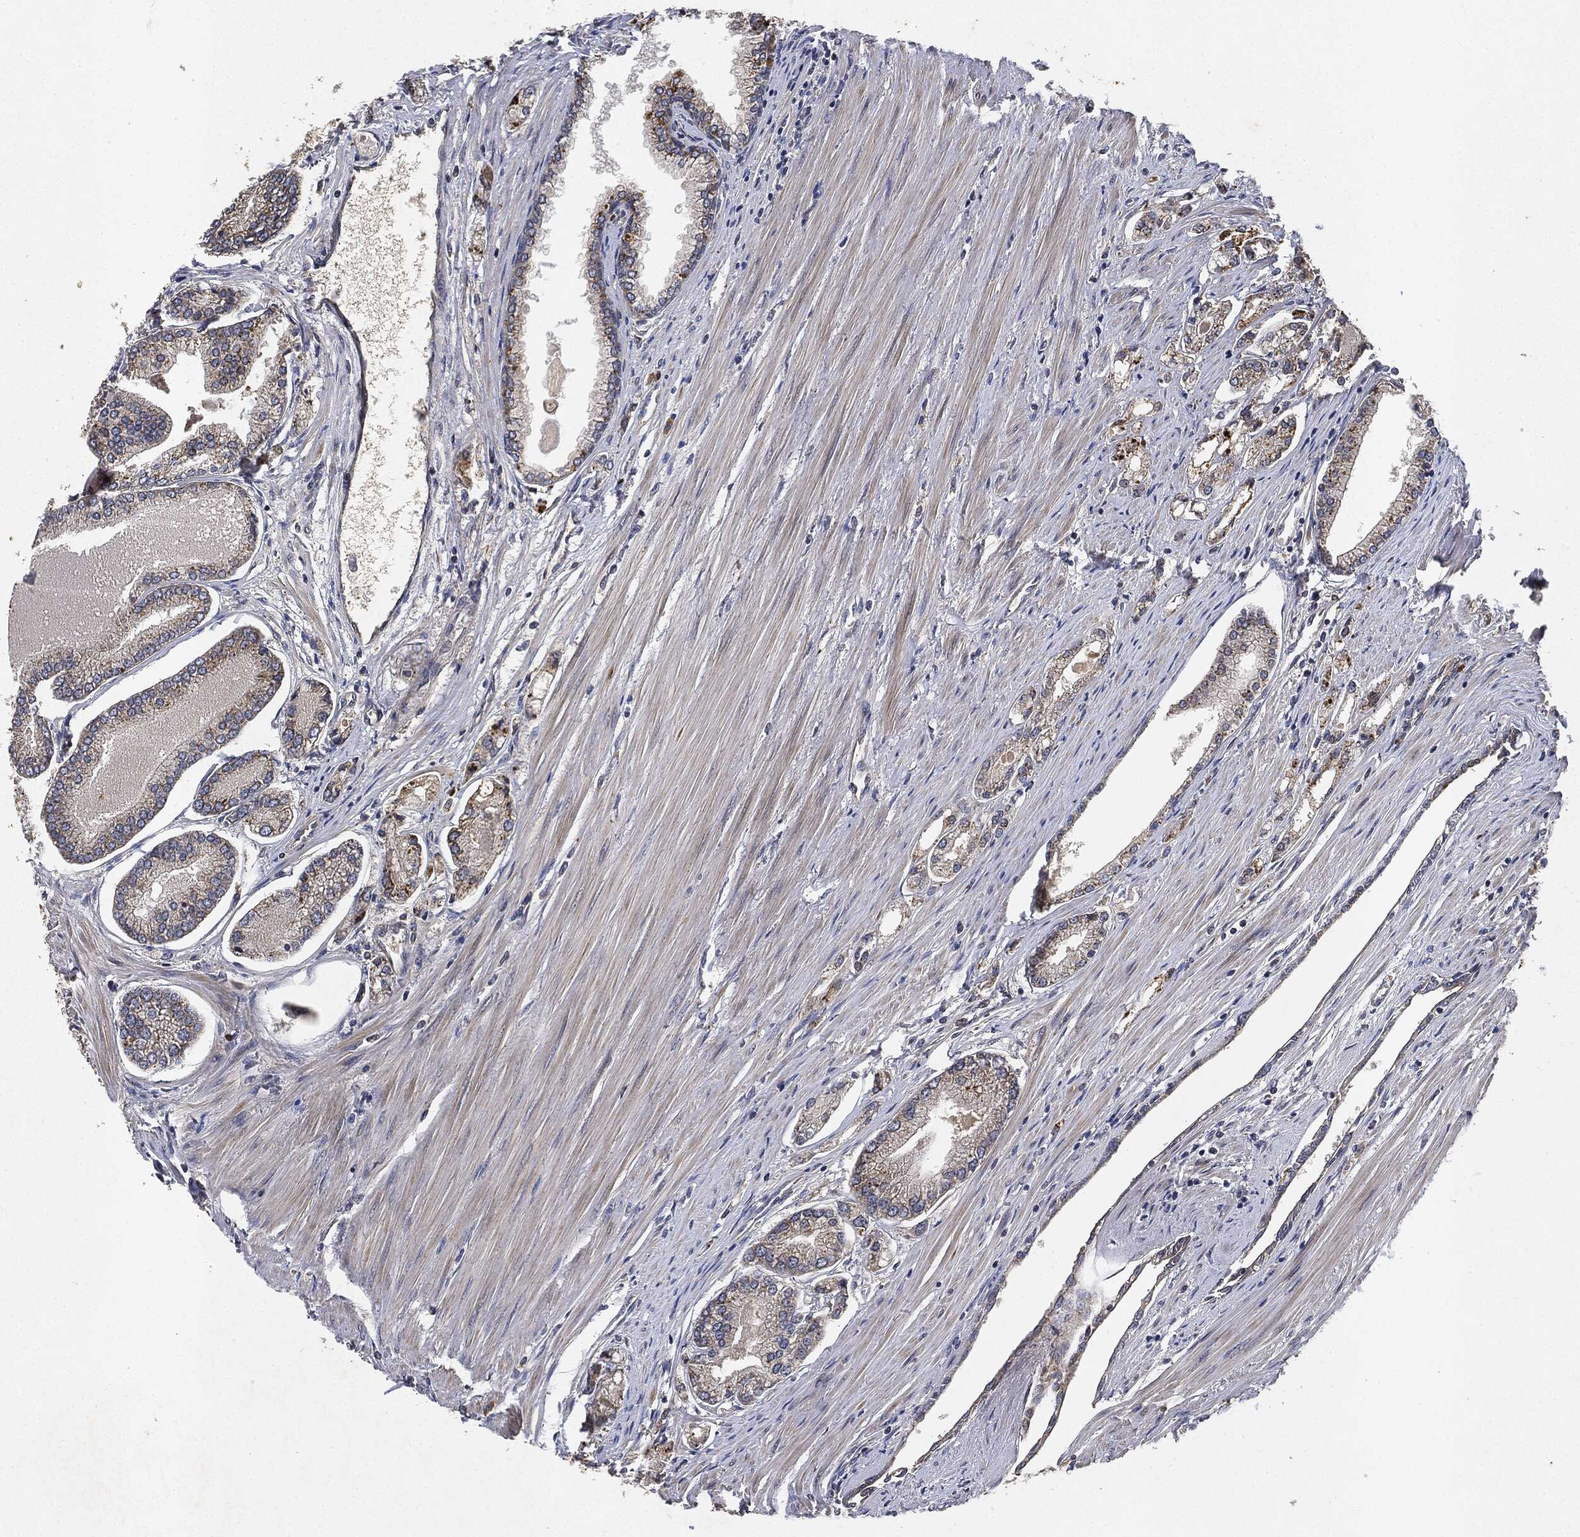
{"staining": {"intensity": "moderate", "quantity": "25%-75%", "location": "cytoplasmic/membranous"}, "tissue": "prostate cancer", "cell_type": "Tumor cells", "image_type": "cancer", "snomed": [{"axis": "morphology", "description": "Adenocarcinoma, Low grade"}, {"axis": "topography", "description": "Prostate"}], "caption": "The photomicrograph shows staining of prostate cancer, revealing moderate cytoplasmic/membranous protein staining (brown color) within tumor cells.", "gene": "MLST8", "patient": {"sex": "male", "age": 72}}